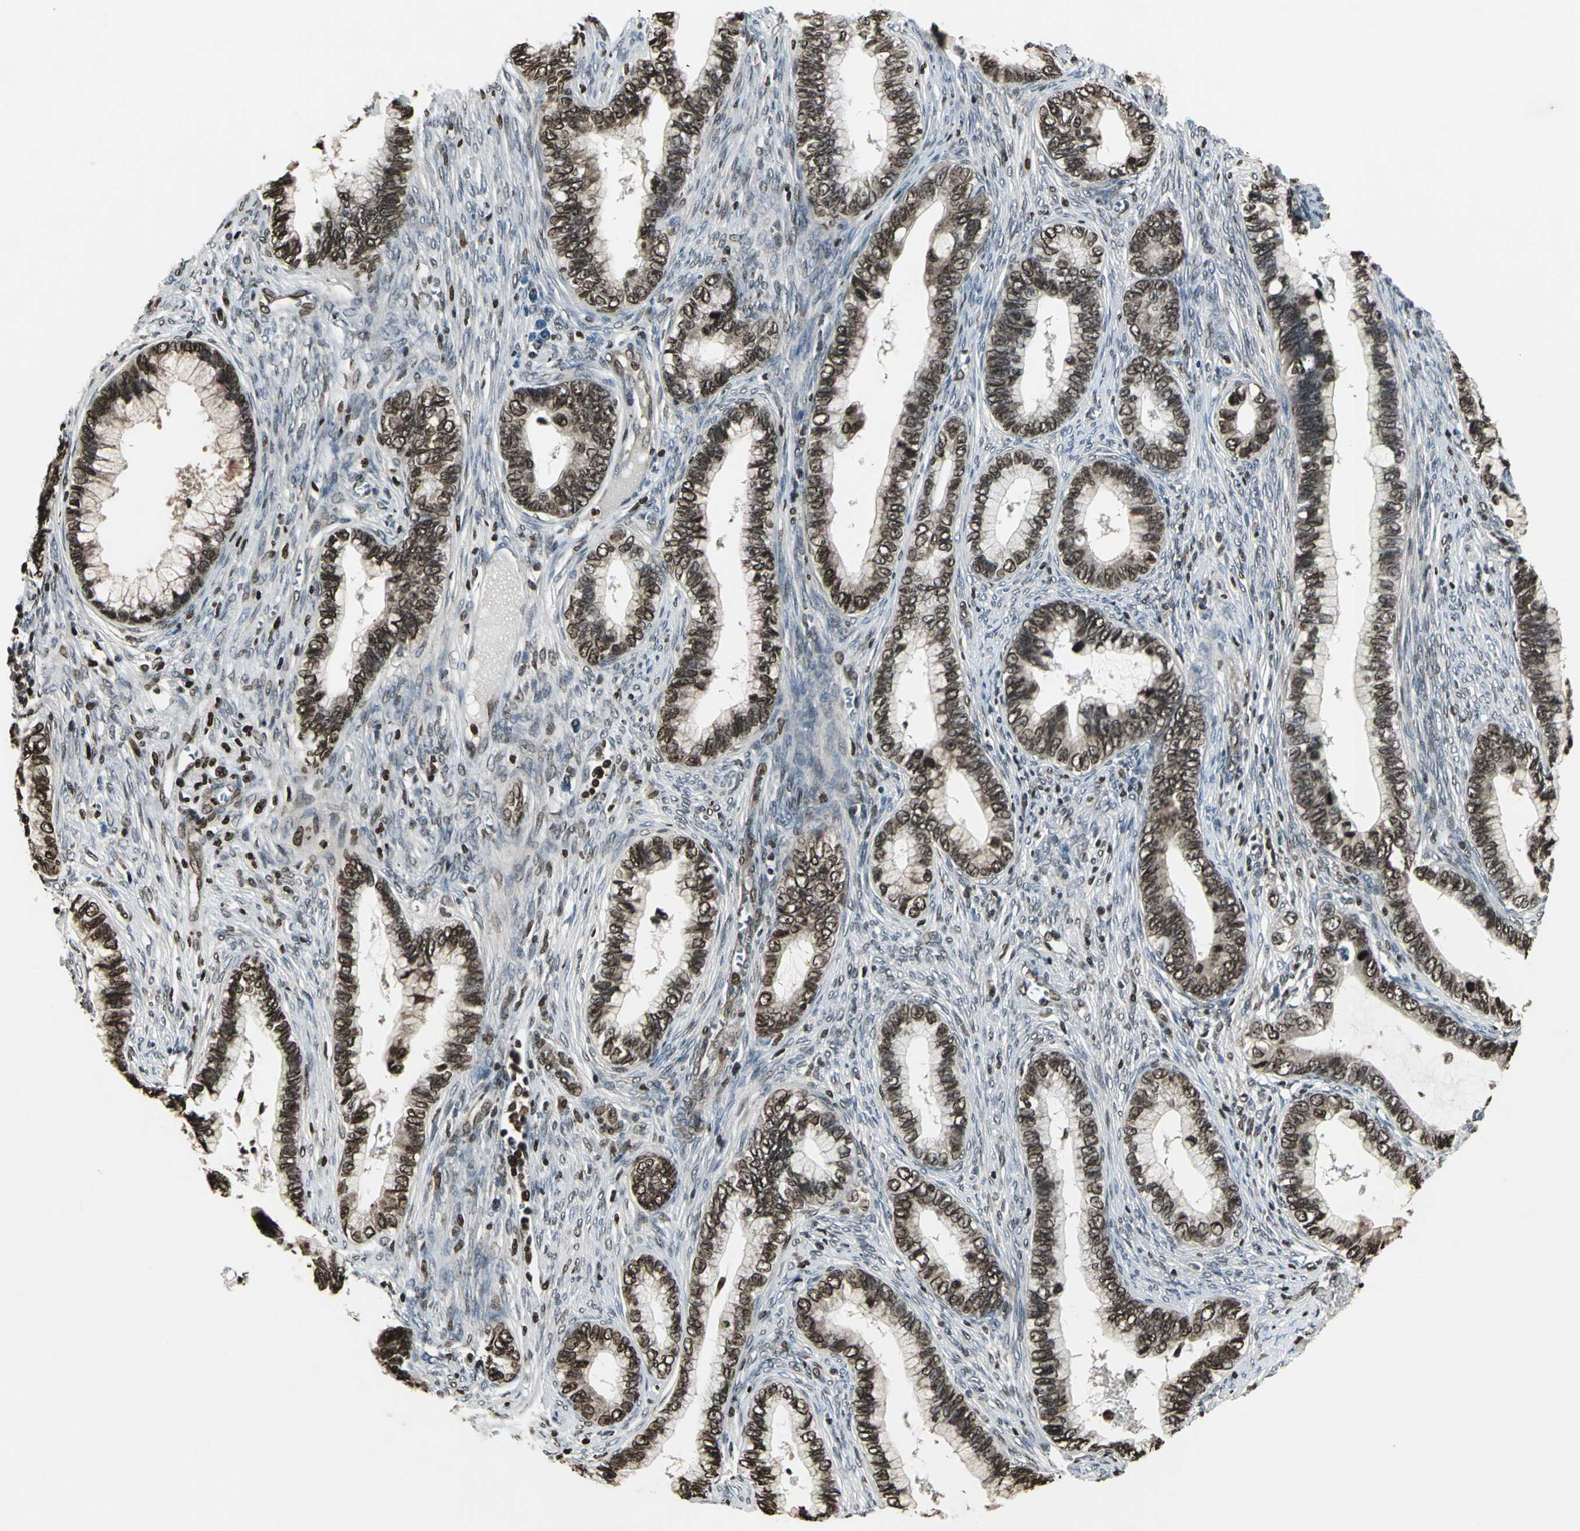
{"staining": {"intensity": "strong", "quantity": ">75%", "location": "cytoplasmic/membranous,nuclear"}, "tissue": "cervical cancer", "cell_type": "Tumor cells", "image_type": "cancer", "snomed": [{"axis": "morphology", "description": "Adenocarcinoma, NOS"}, {"axis": "topography", "description": "Cervix"}], "caption": "The immunohistochemical stain labels strong cytoplasmic/membranous and nuclear expression in tumor cells of adenocarcinoma (cervical) tissue.", "gene": "AHR", "patient": {"sex": "female", "age": 44}}